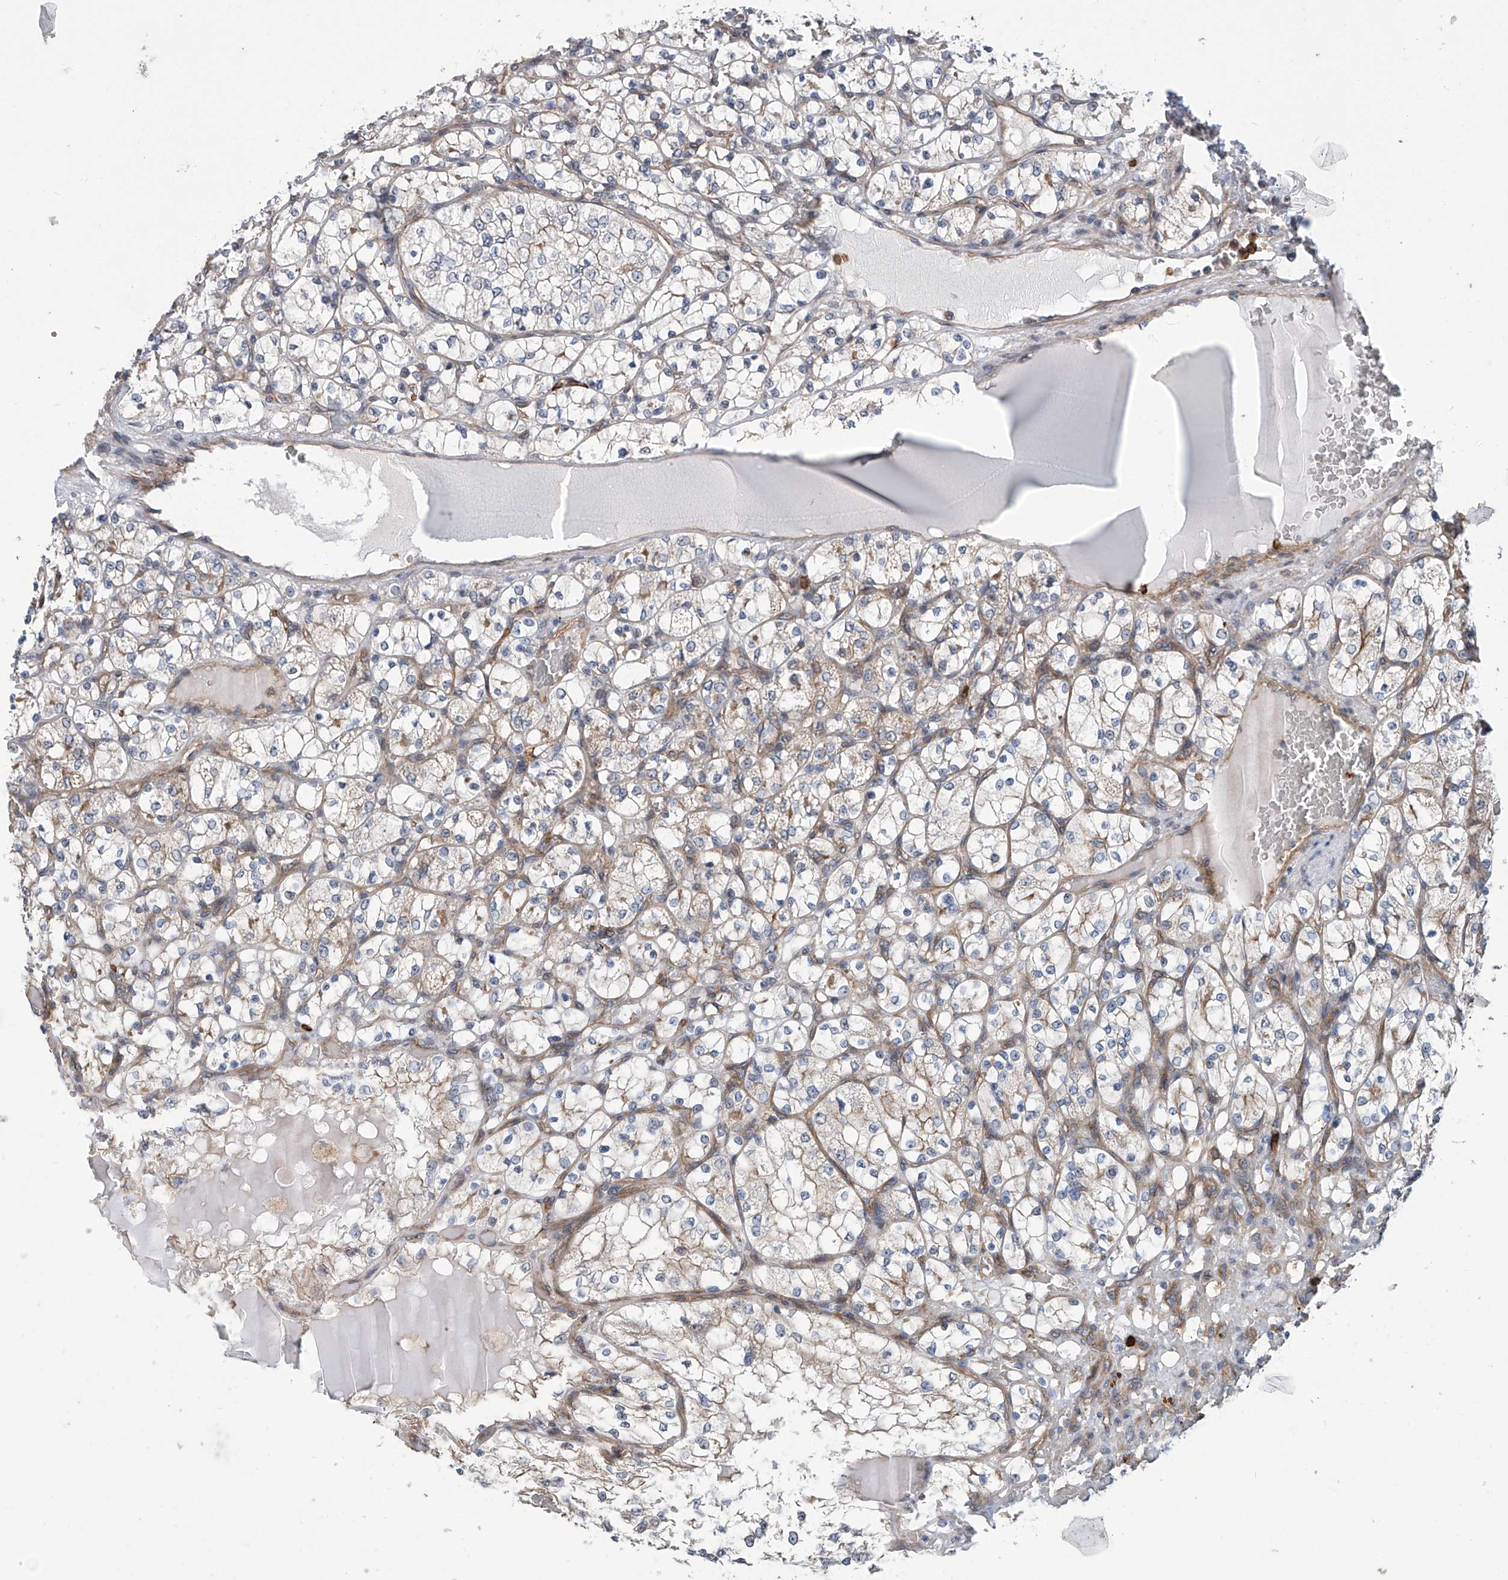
{"staining": {"intensity": "moderate", "quantity": "<25%", "location": "cytoplasmic/membranous"}, "tissue": "renal cancer", "cell_type": "Tumor cells", "image_type": "cancer", "snomed": [{"axis": "morphology", "description": "Adenocarcinoma, NOS"}, {"axis": "topography", "description": "Kidney"}], "caption": "Immunohistochemistry (IHC) (DAB) staining of human adenocarcinoma (renal) displays moderate cytoplasmic/membranous protein staining in approximately <25% of tumor cells.", "gene": "EIF2D", "patient": {"sex": "female", "age": 69}}